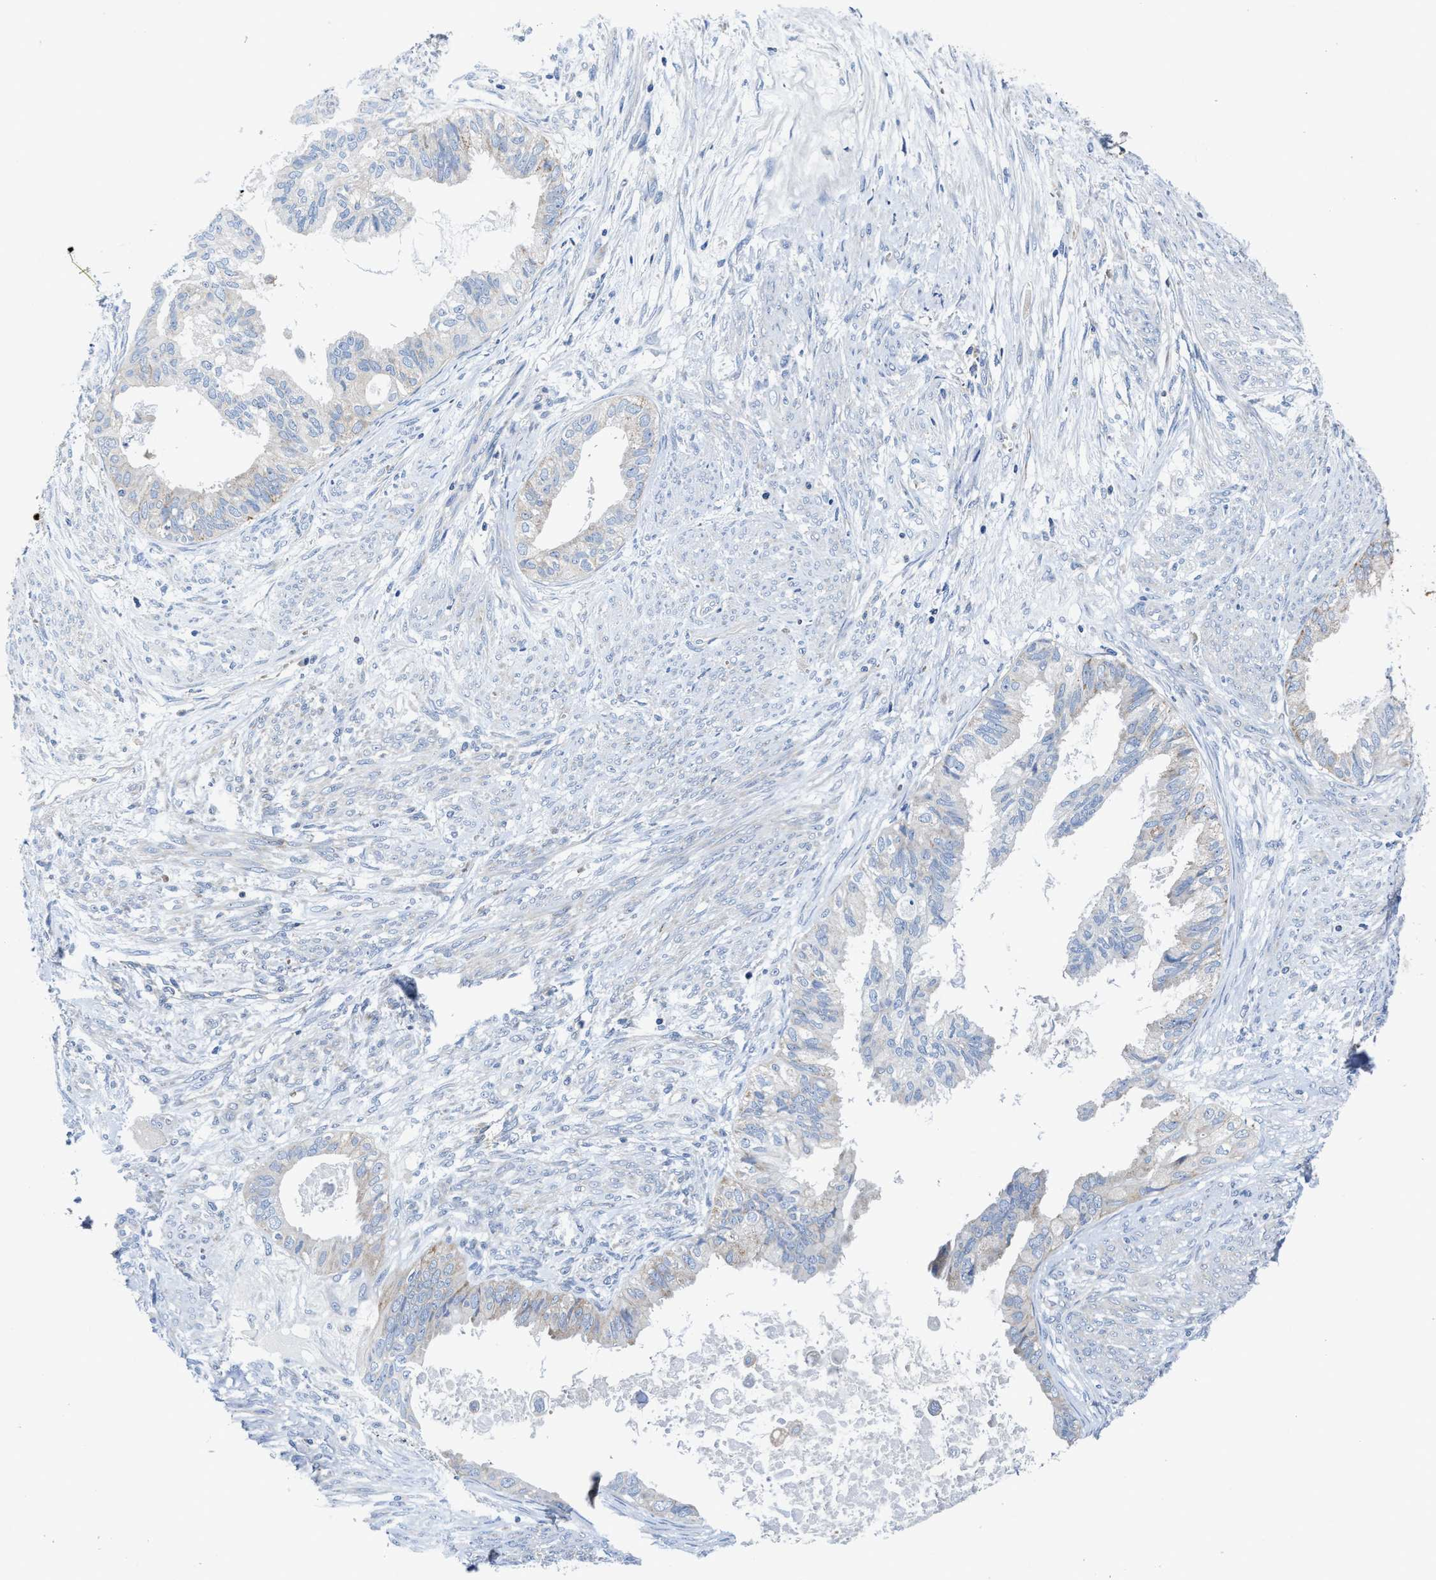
{"staining": {"intensity": "negative", "quantity": "none", "location": "none"}, "tissue": "cervical cancer", "cell_type": "Tumor cells", "image_type": "cancer", "snomed": [{"axis": "morphology", "description": "Normal tissue, NOS"}, {"axis": "morphology", "description": "Adenocarcinoma, NOS"}, {"axis": "topography", "description": "Cervix"}, {"axis": "topography", "description": "Endometrium"}], "caption": "Tumor cells show no significant expression in cervical cancer (adenocarcinoma).", "gene": "PHLPP1", "patient": {"sex": "female", "age": 86}}